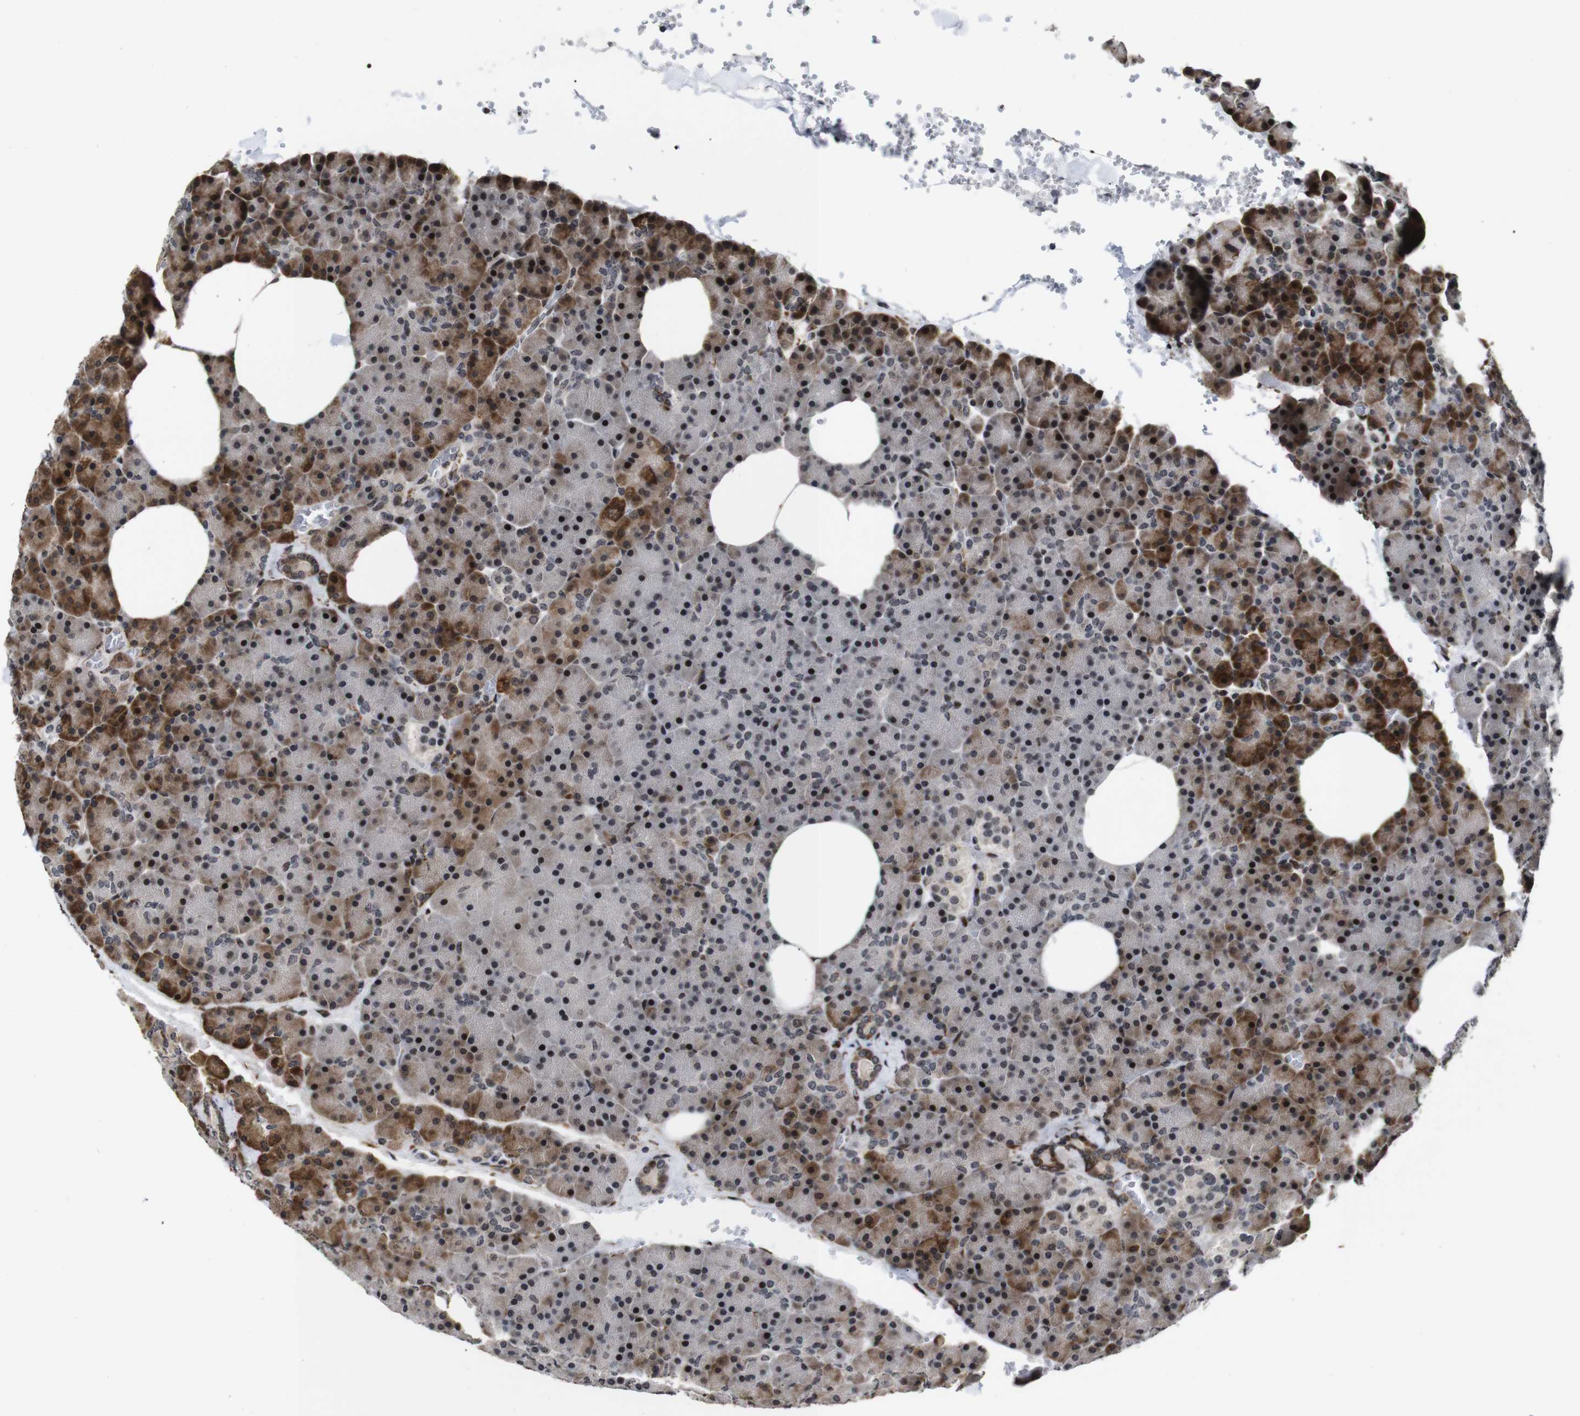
{"staining": {"intensity": "strong", "quantity": "25%-75%", "location": "cytoplasmic/membranous,nuclear"}, "tissue": "pancreas", "cell_type": "Exocrine glandular cells", "image_type": "normal", "snomed": [{"axis": "morphology", "description": "Normal tissue, NOS"}, {"axis": "topography", "description": "Pancreas"}], "caption": "An immunohistochemistry (IHC) photomicrograph of normal tissue is shown. Protein staining in brown highlights strong cytoplasmic/membranous,nuclear positivity in pancreas within exocrine glandular cells.", "gene": "EIF4G1", "patient": {"sex": "female", "age": 35}}